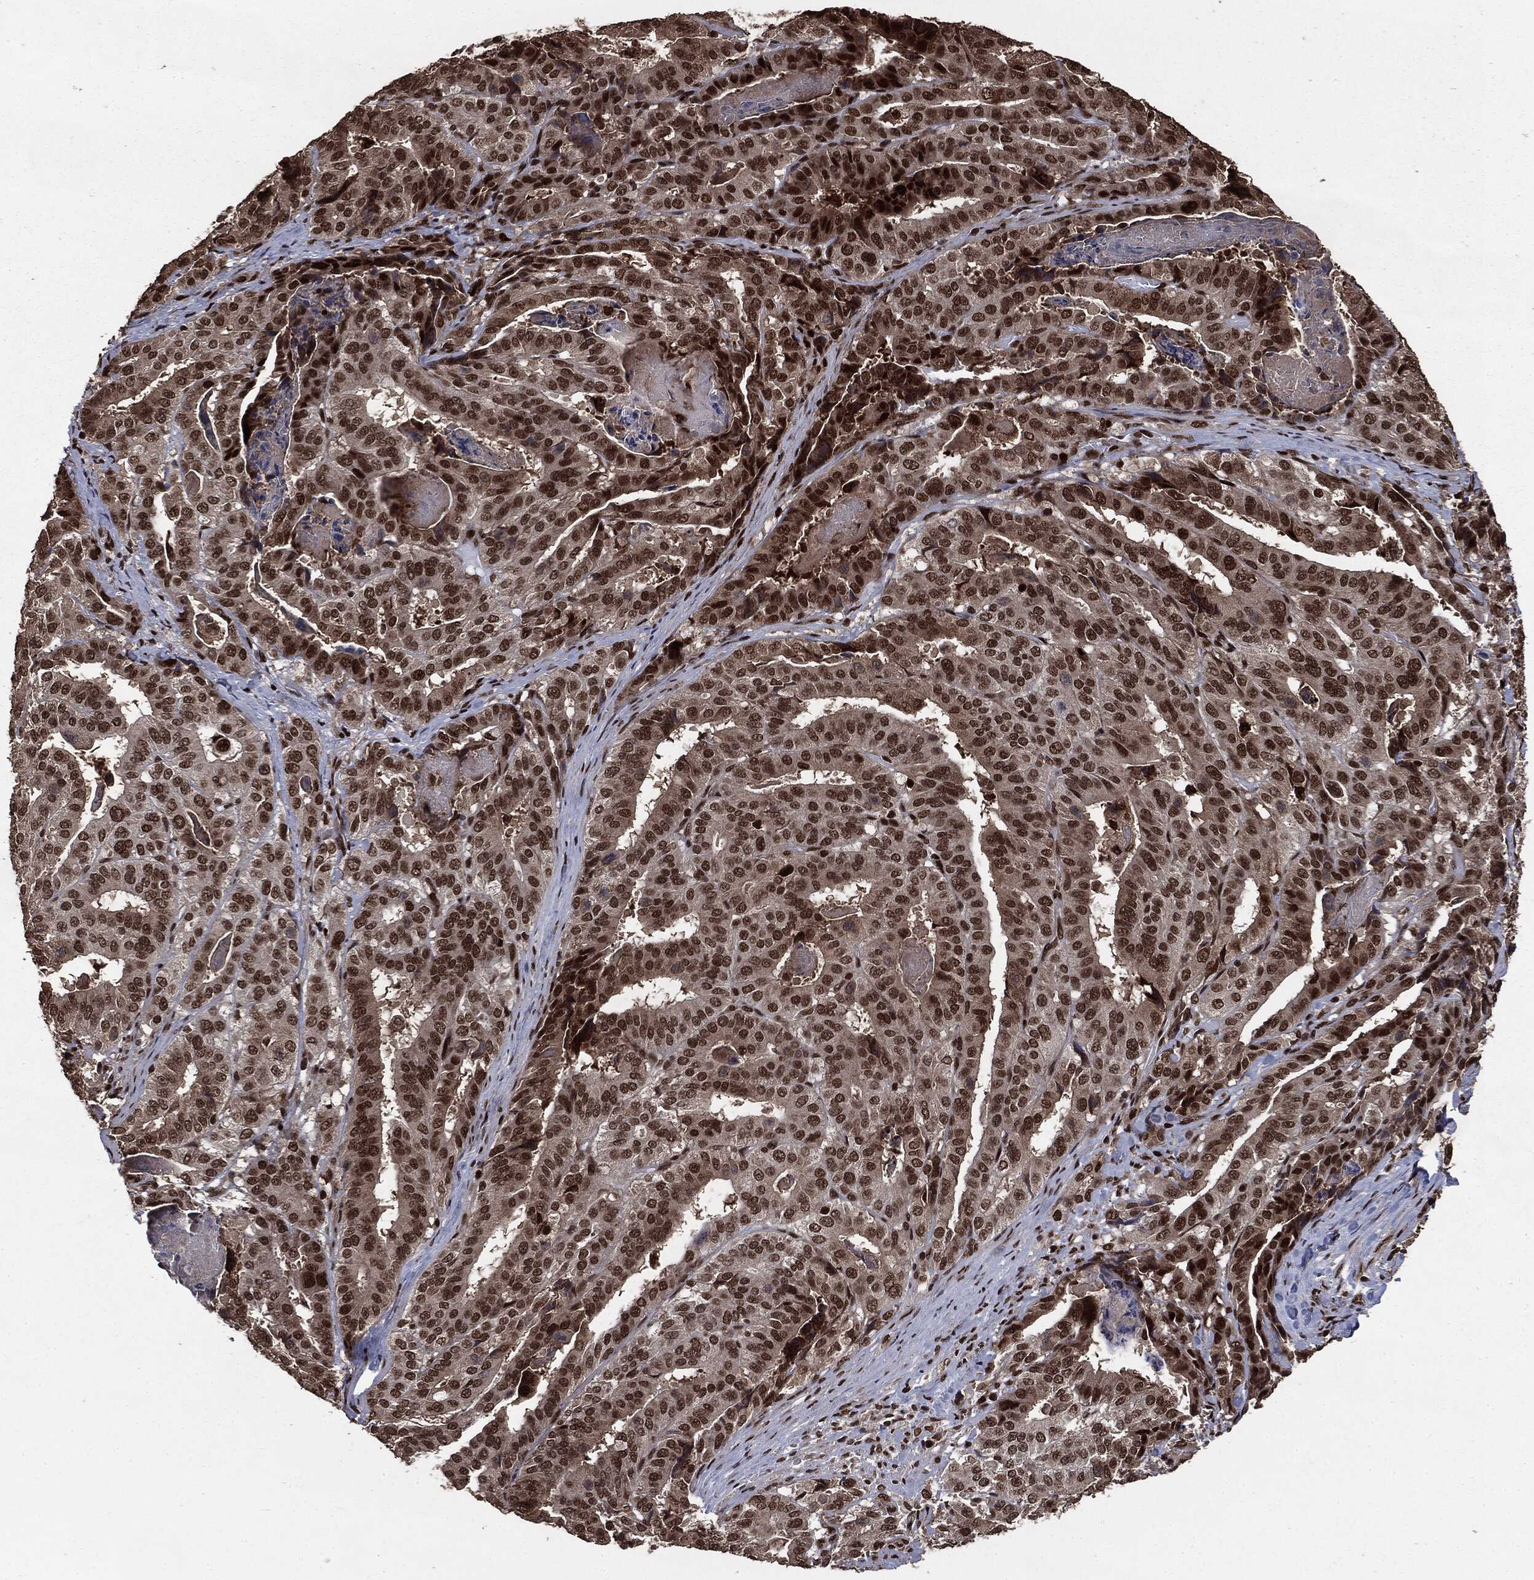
{"staining": {"intensity": "strong", "quantity": ">75%", "location": "nuclear"}, "tissue": "stomach cancer", "cell_type": "Tumor cells", "image_type": "cancer", "snomed": [{"axis": "morphology", "description": "Adenocarcinoma, NOS"}, {"axis": "topography", "description": "Stomach"}], "caption": "Protein staining exhibits strong nuclear staining in about >75% of tumor cells in adenocarcinoma (stomach).", "gene": "DVL2", "patient": {"sex": "male", "age": 48}}